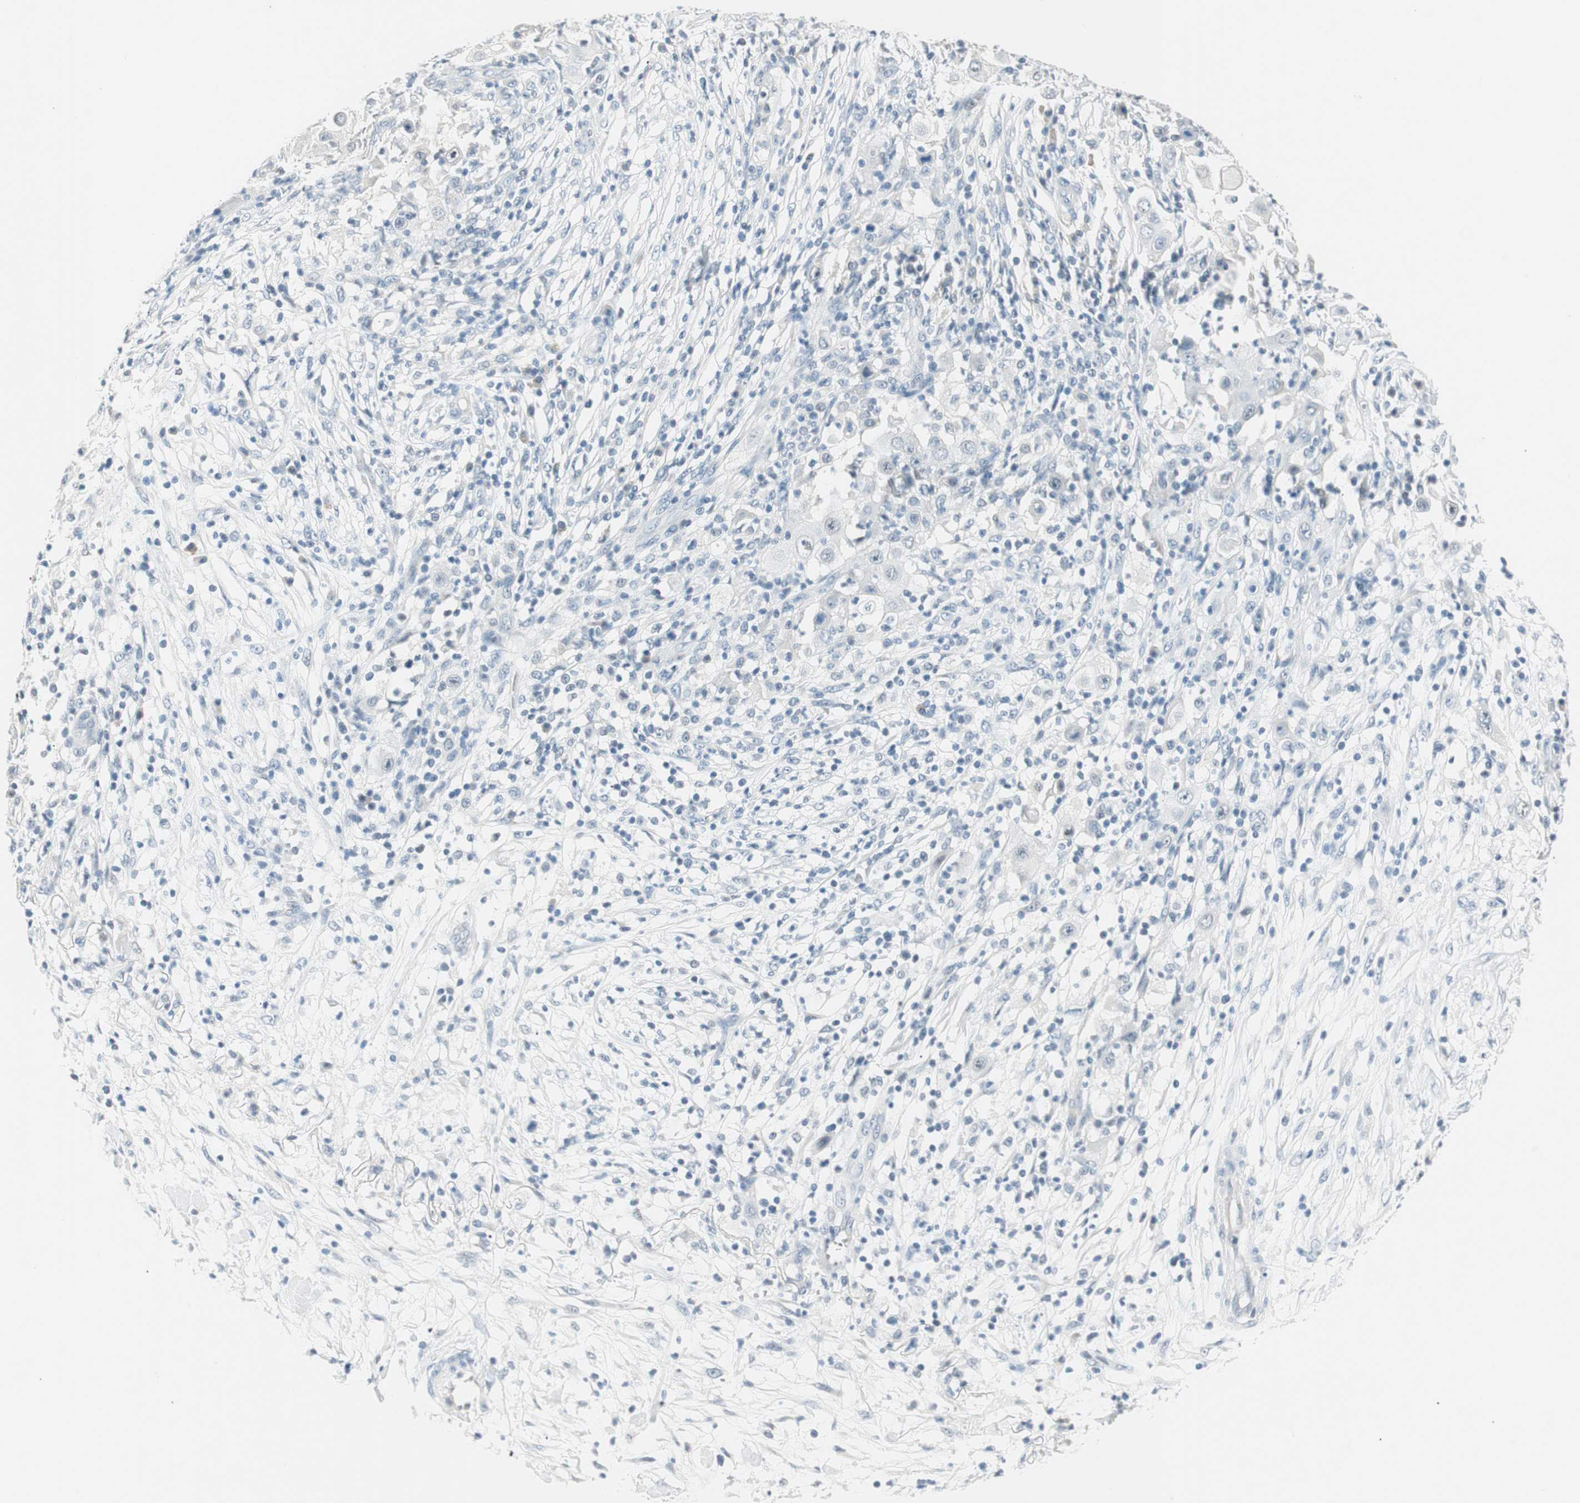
{"staining": {"intensity": "negative", "quantity": "none", "location": "none"}, "tissue": "ovarian cancer", "cell_type": "Tumor cells", "image_type": "cancer", "snomed": [{"axis": "morphology", "description": "Carcinoma, endometroid"}, {"axis": "topography", "description": "Ovary"}], "caption": "Immunohistochemistry of human endometroid carcinoma (ovarian) shows no staining in tumor cells.", "gene": "HOXB13", "patient": {"sex": "female", "age": 42}}